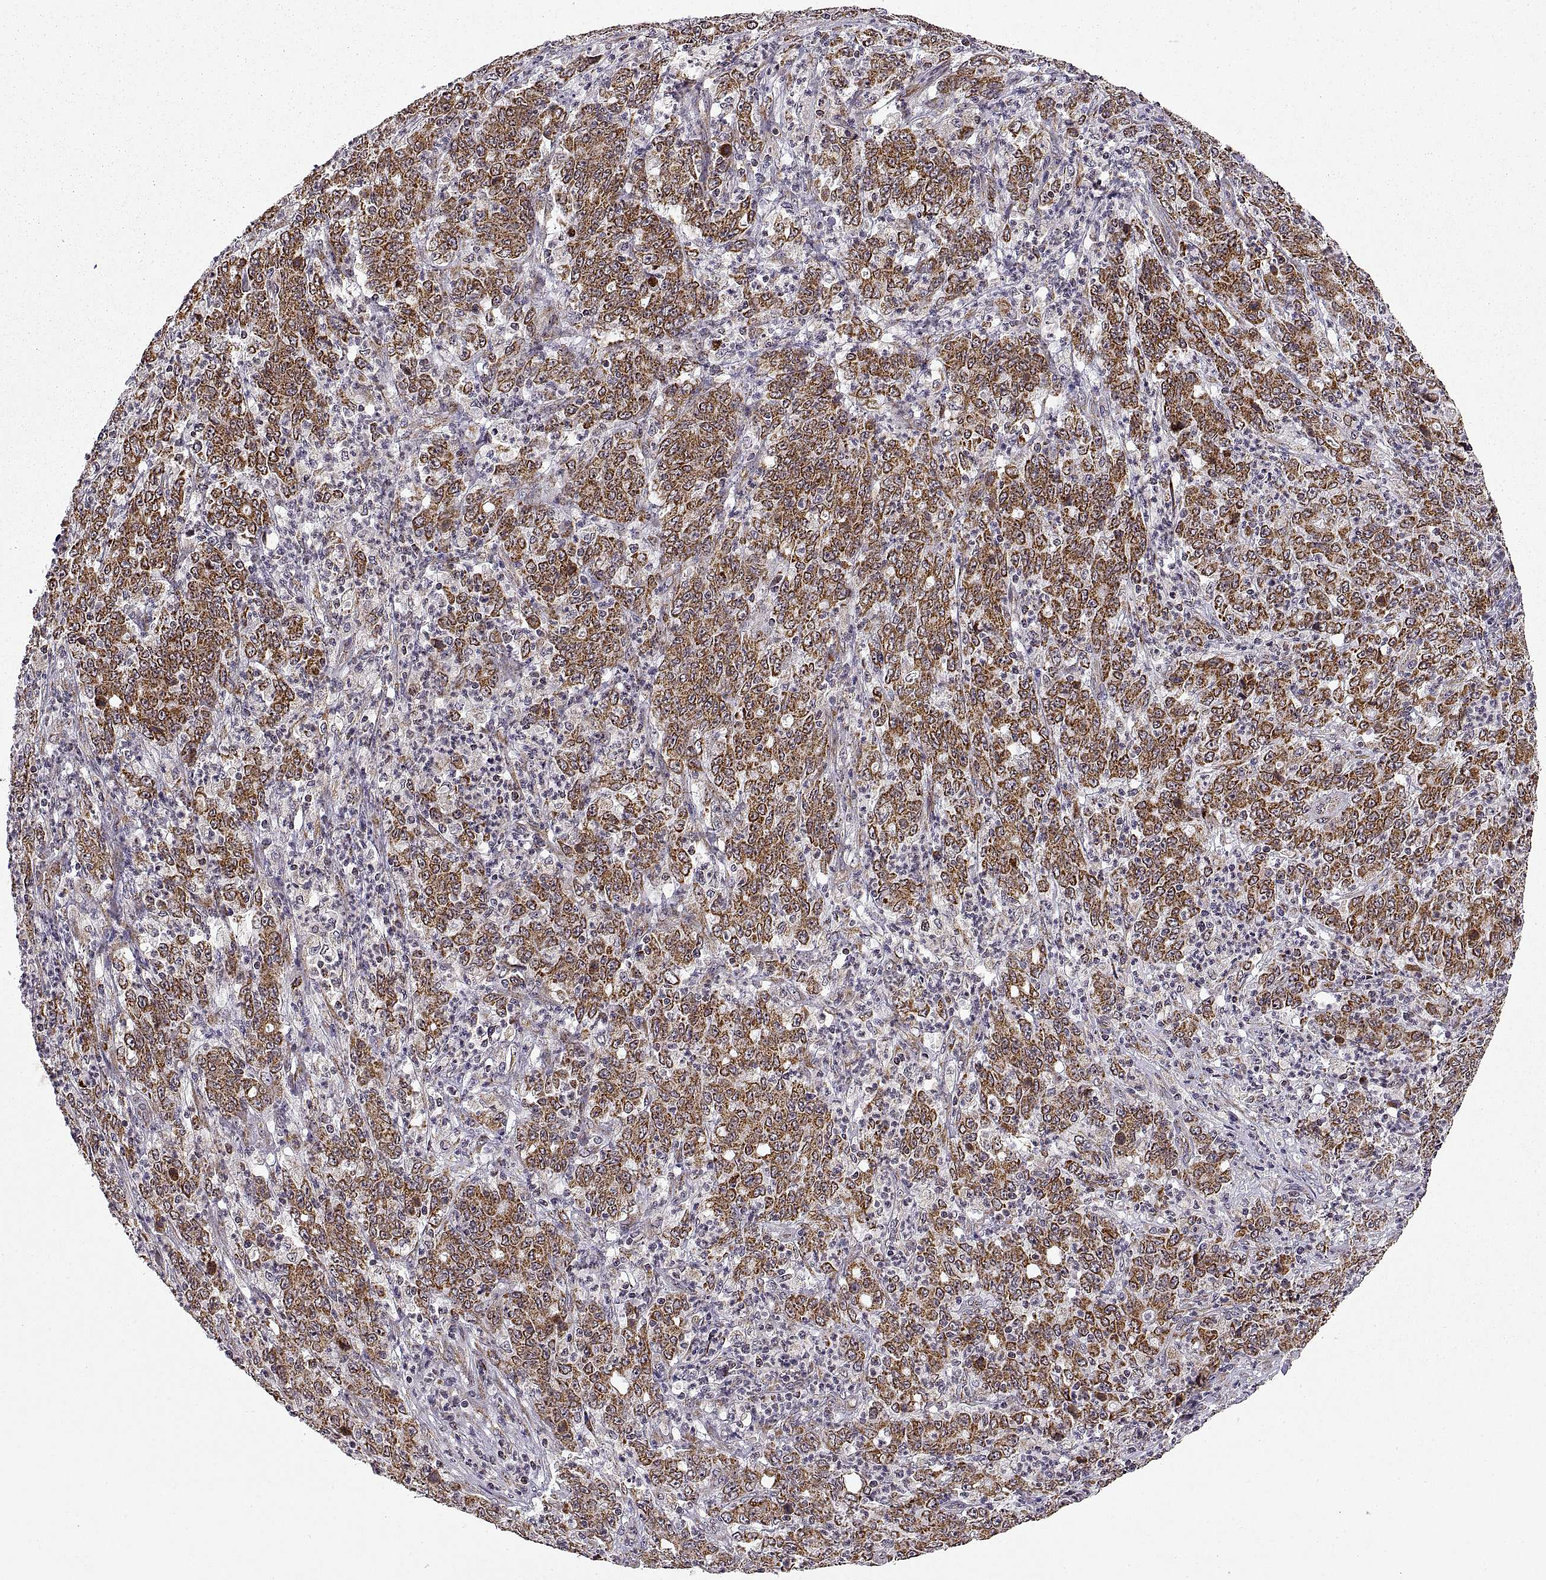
{"staining": {"intensity": "moderate", "quantity": ">75%", "location": "cytoplasmic/membranous"}, "tissue": "stomach cancer", "cell_type": "Tumor cells", "image_type": "cancer", "snomed": [{"axis": "morphology", "description": "Adenocarcinoma, NOS"}, {"axis": "topography", "description": "Stomach, lower"}], "caption": "Adenocarcinoma (stomach) tissue exhibits moderate cytoplasmic/membranous positivity in about >75% of tumor cells, visualized by immunohistochemistry.", "gene": "MANBAL", "patient": {"sex": "female", "age": 71}}